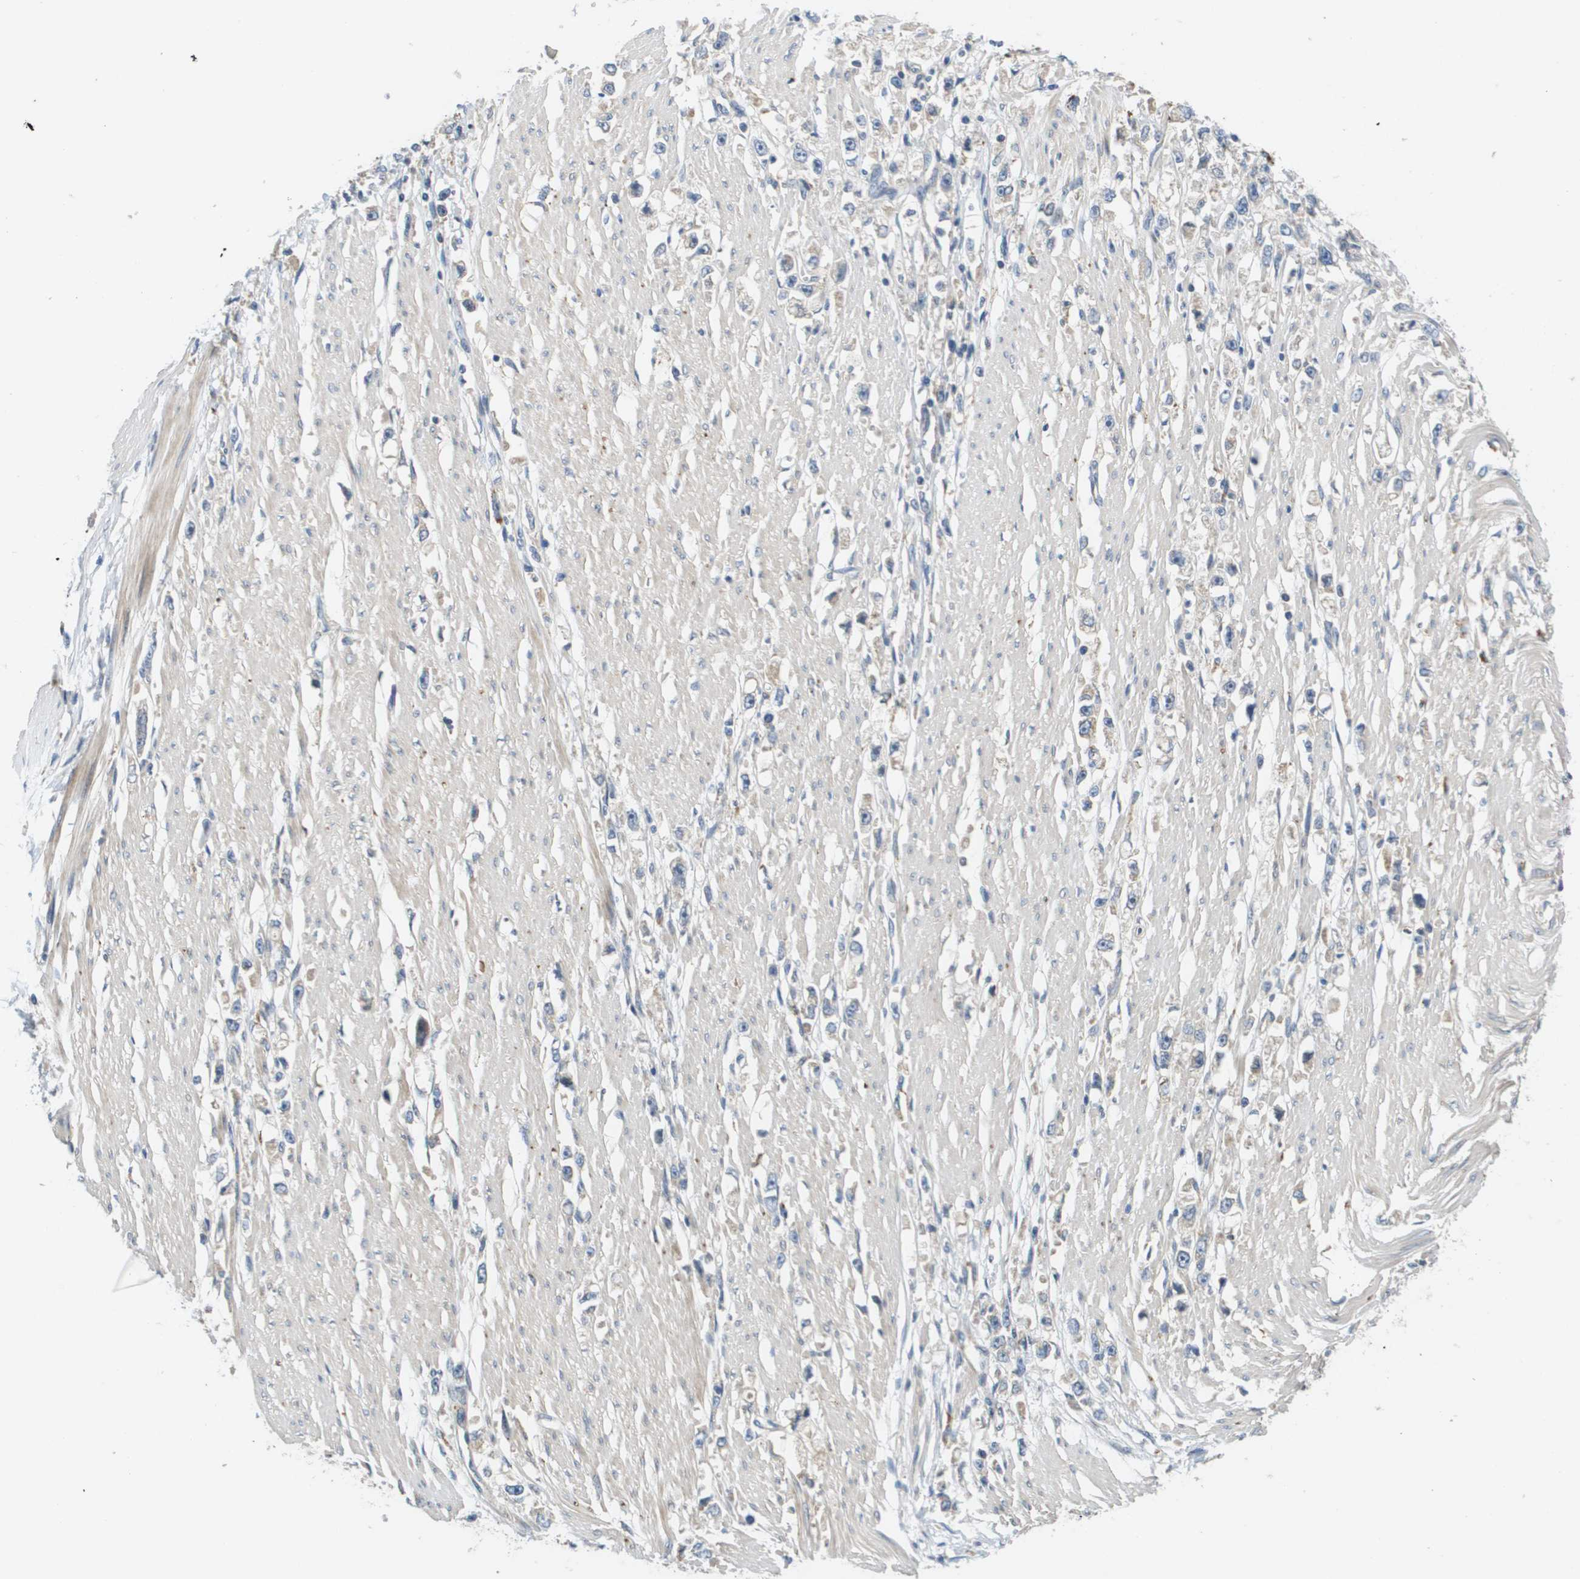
{"staining": {"intensity": "weak", "quantity": "25%-75%", "location": "cytoplasmic/membranous"}, "tissue": "stomach cancer", "cell_type": "Tumor cells", "image_type": "cancer", "snomed": [{"axis": "morphology", "description": "Adenocarcinoma, NOS"}, {"axis": "topography", "description": "Stomach"}], "caption": "Protein analysis of adenocarcinoma (stomach) tissue exhibits weak cytoplasmic/membranous expression in approximately 25%-75% of tumor cells. The protein is shown in brown color, while the nuclei are stained blue.", "gene": "SLC25A20", "patient": {"sex": "female", "age": 59}}